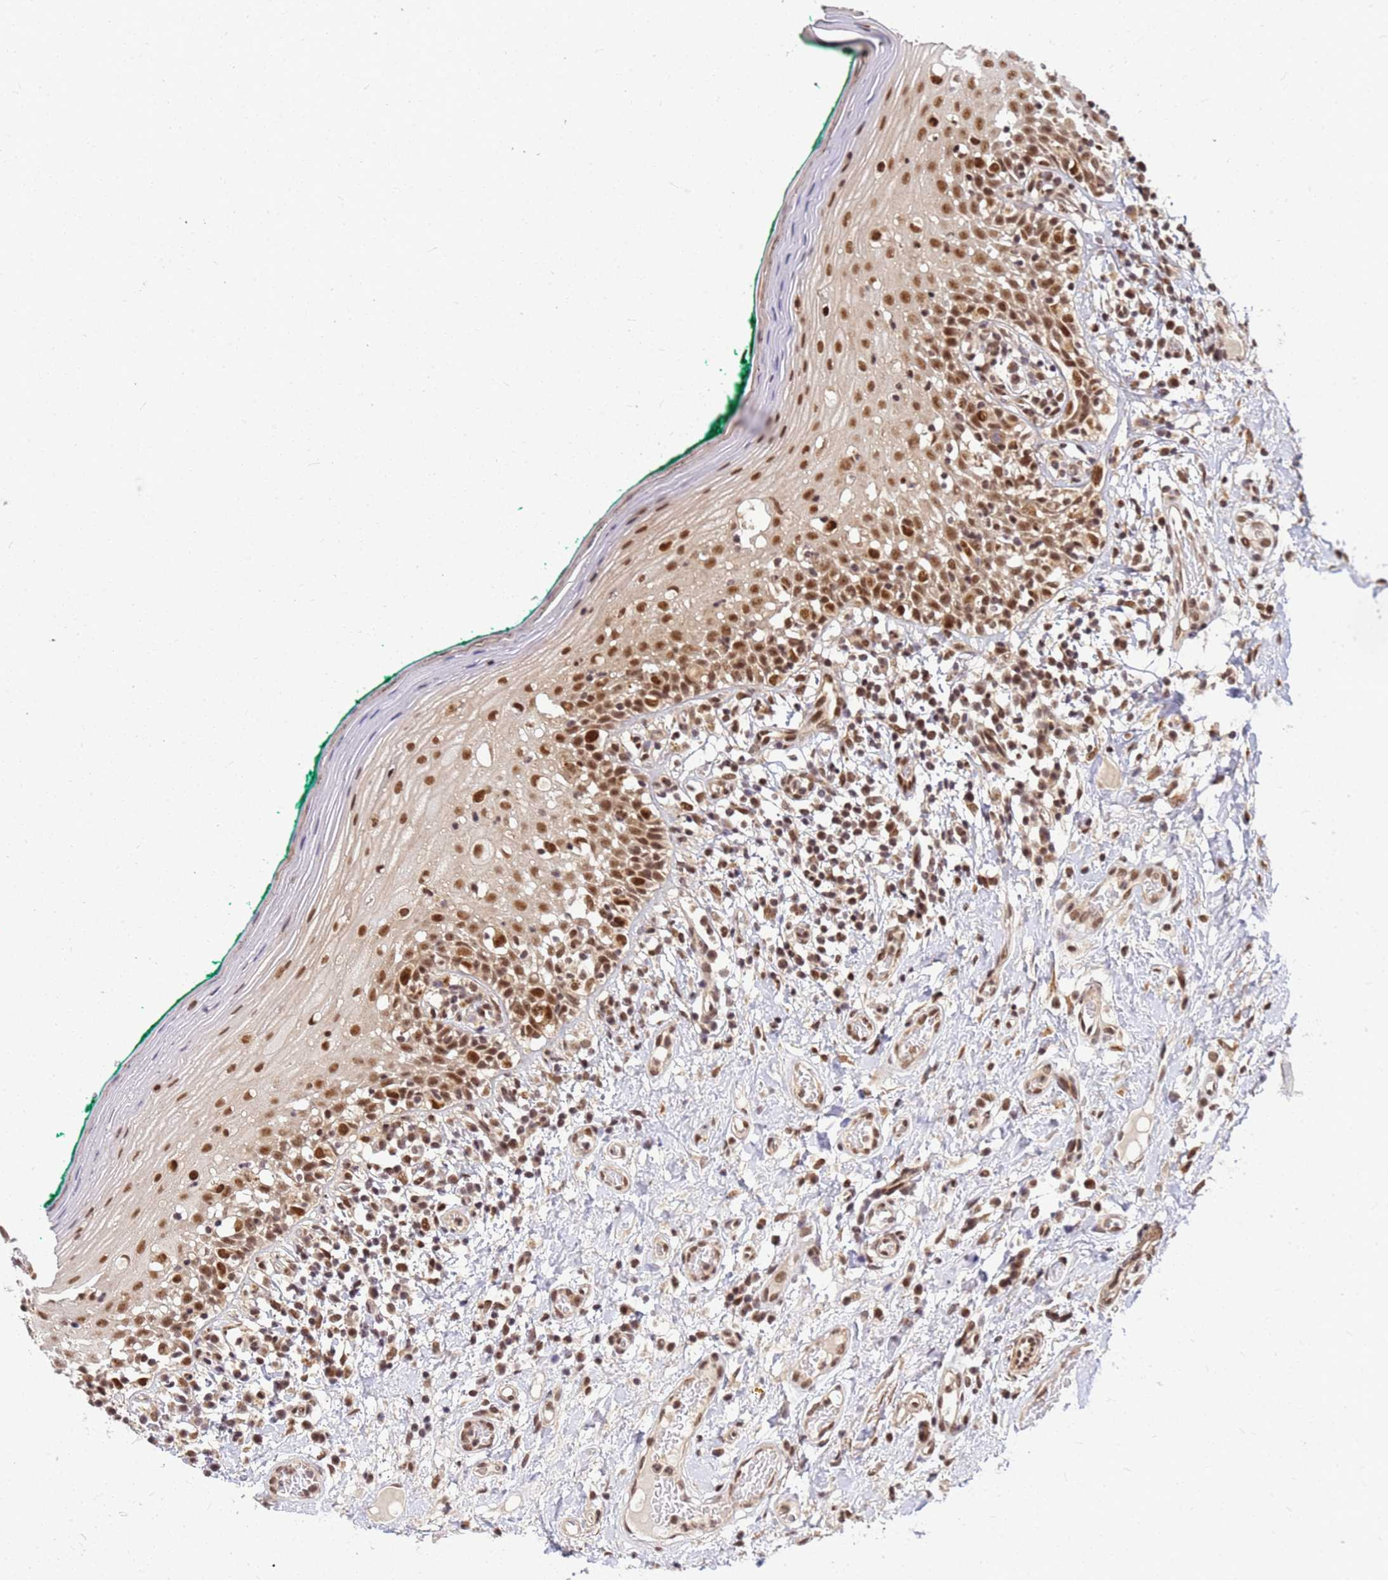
{"staining": {"intensity": "moderate", "quantity": ">75%", "location": "nuclear"}, "tissue": "oral mucosa", "cell_type": "Squamous epithelial cells", "image_type": "normal", "snomed": [{"axis": "morphology", "description": "Normal tissue, NOS"}, {"axis": "topography", "description": "Oral tissue"}], "caption": "IHC of benign oral mucosa reveals medium levels of moderate nuclear expression in approximately >75% of squamous epithelial cells. The staining was performed using DAB to visualize the protein expression in brown, while the nuclei were stained in blue with hematoxylin (Magnification: 20x).", "gene": "NCBP2", "patient": {"sex": "female", "age": 83}}